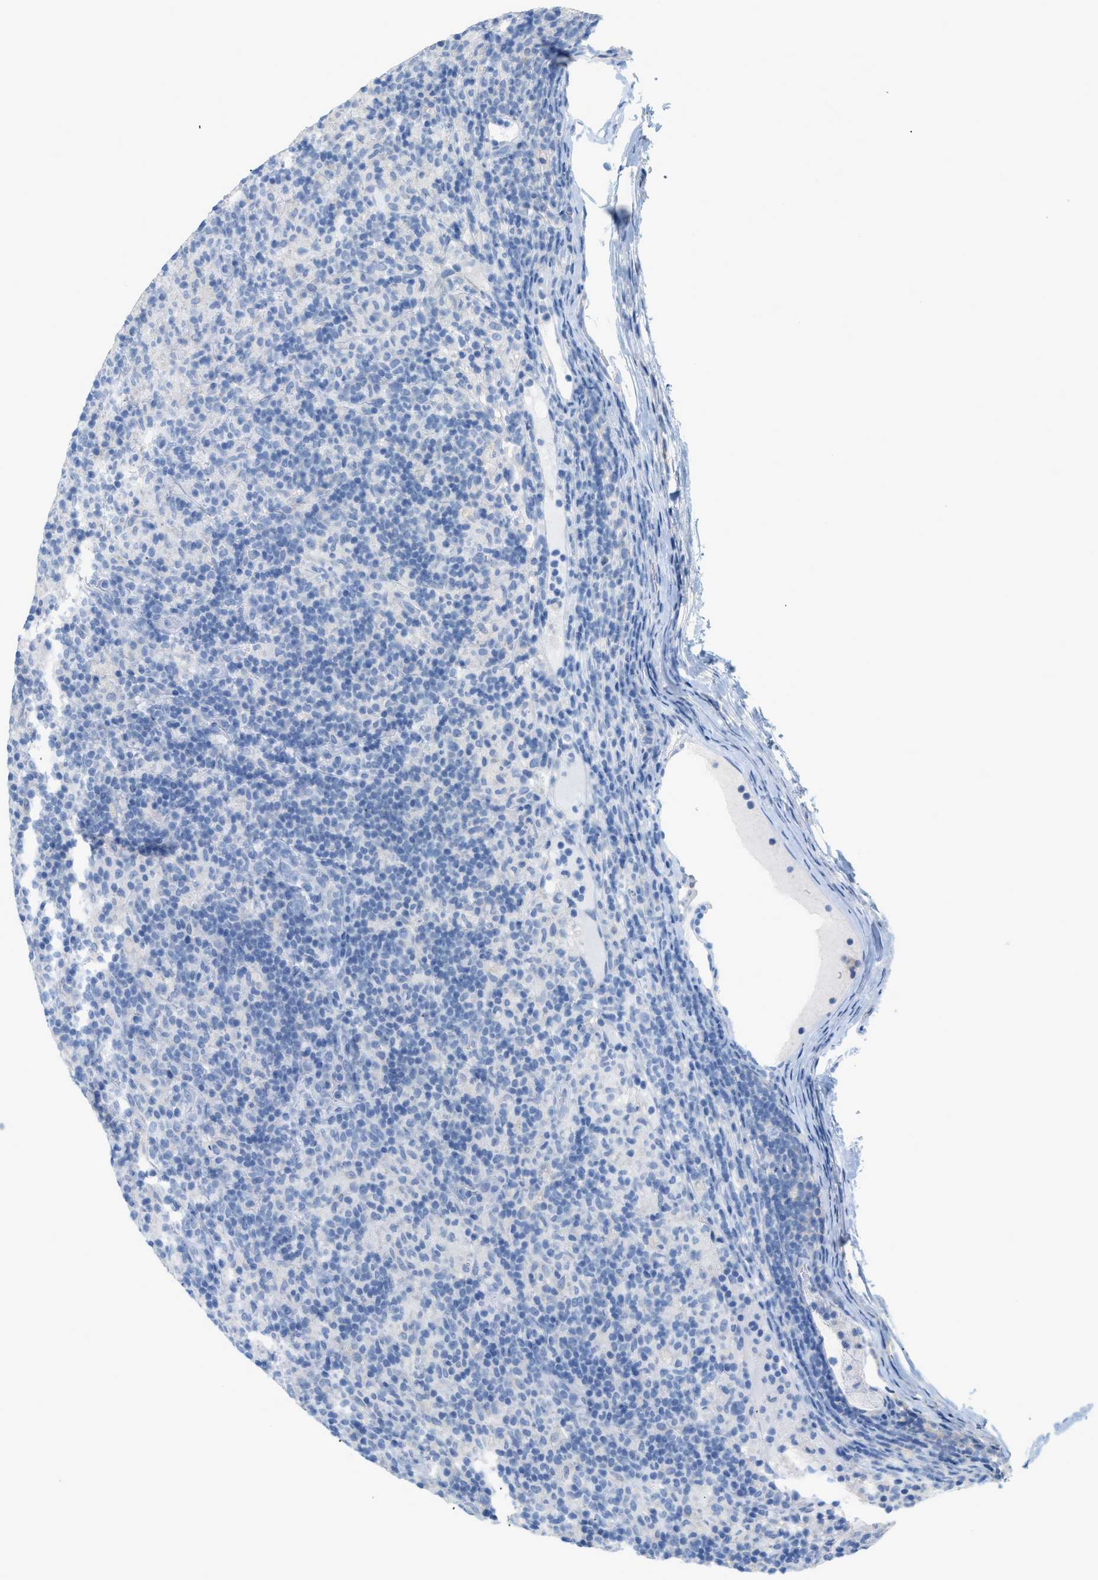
{"staining": {"intensity": "negative", "quantity": "none", "location": "none"}, "tissue": "lymphoma", "cell_type": "Tumor cells", "image_type": "cancer", "snomed": [{"axis": "morphology", "description": "Hodgkin's disease, NOS"}, {"axis": "topography", "description": "Lymph node"}], "caption": "Human lymphoma stained for a protein using immunohistochemistry (IHC) shows no positivity in tumor cells.", "gene": "PAPPA", "patient": {"sex": "male", "age": 70}}